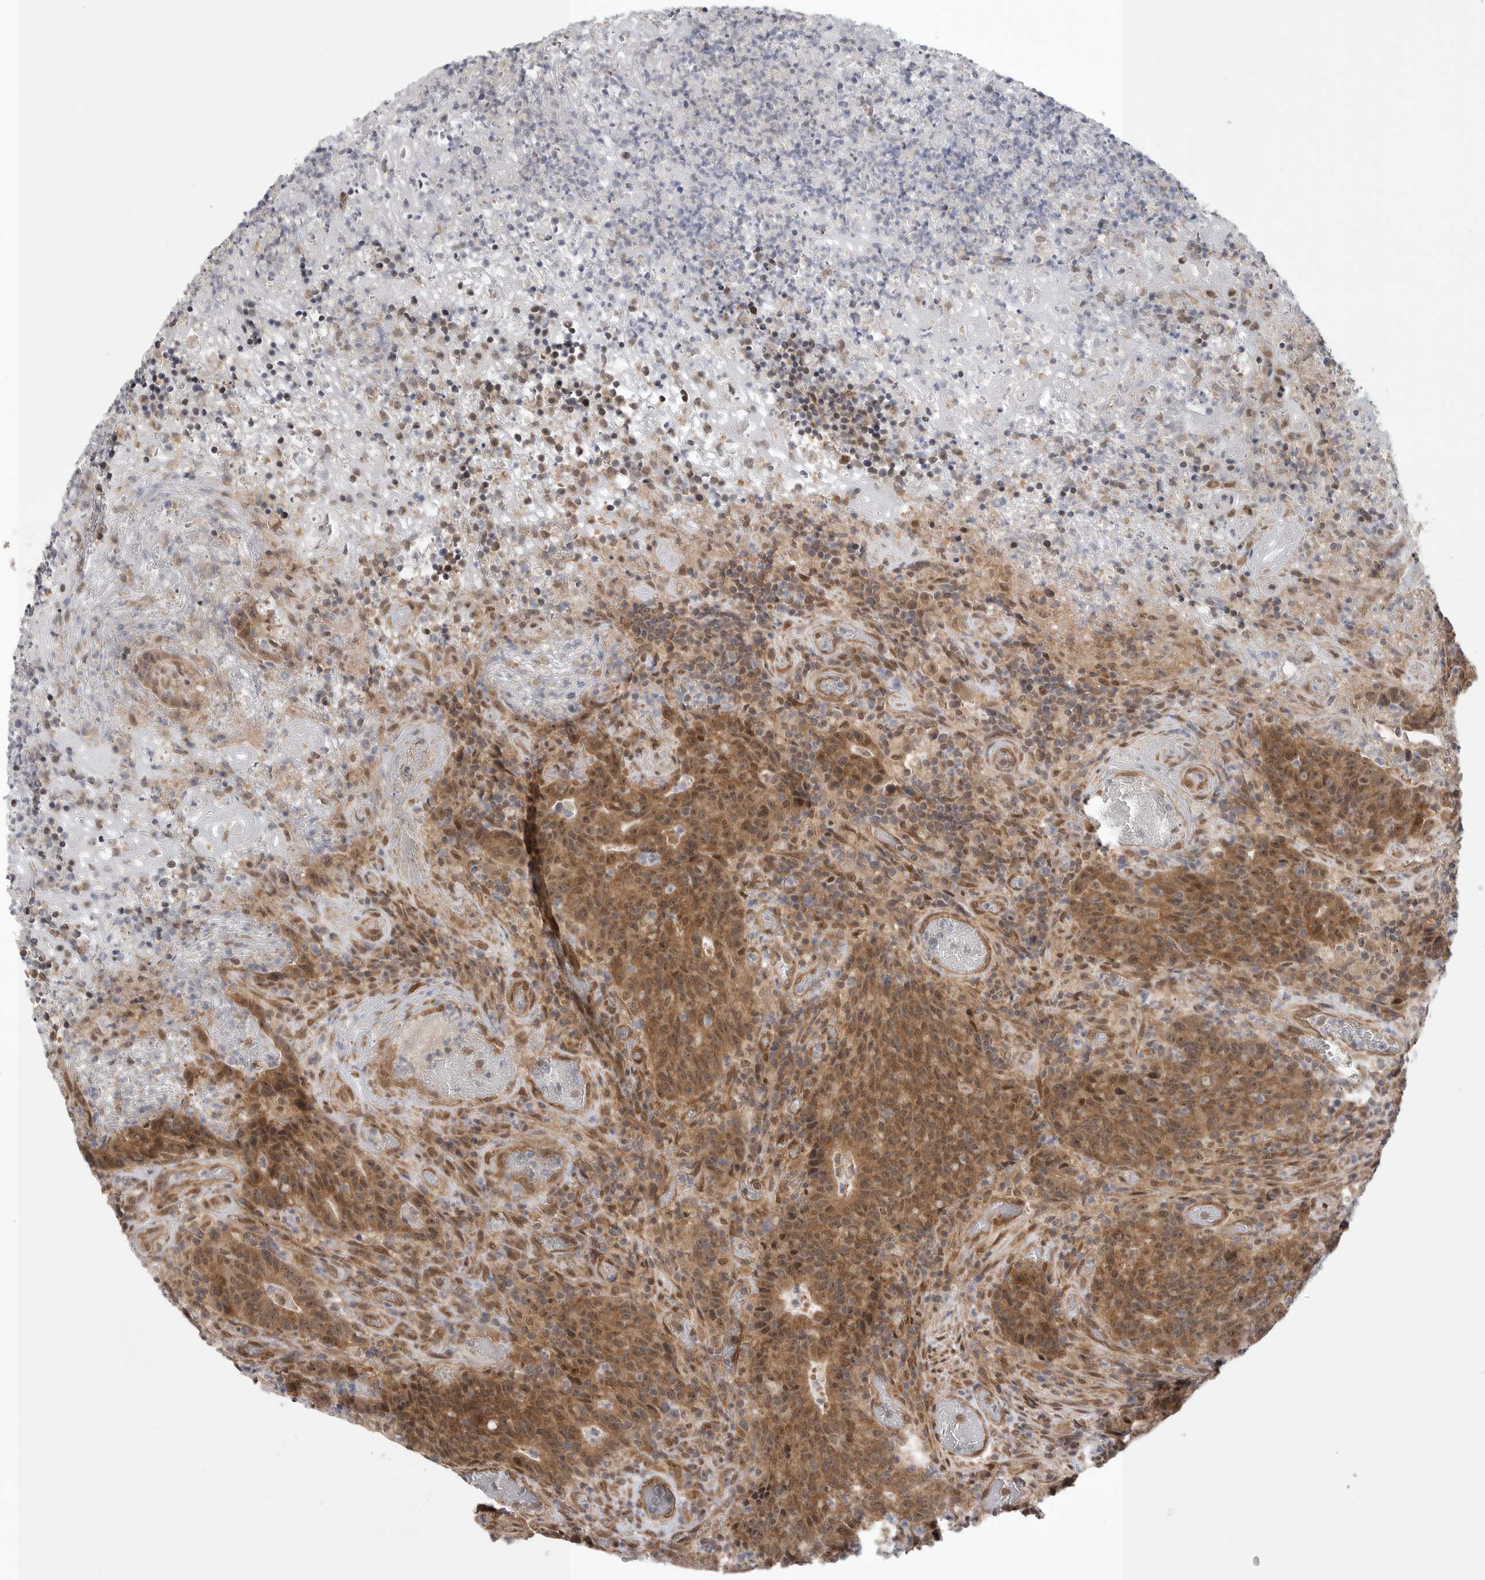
{"staining": {"intensity": "moderate", "quantity": ">75%", "location": "cytoplasmic/membranous,nuclear"}, "tissue": "colorectal cancer", "cell_type": "Tumor cells", "image_type": "cancer", "snomed": [{"axis": "morphology", "description": "Adenocarcinoma, NOS"}, {"axis": "topography", "description": "Colon"}], "caption": "High-magnification brightfield microscopy of colorectal adenocarcinoma stained with DAB (3,3'-diaminobenzidine) (brown) and counterstained with hematoxylin (blue). tumor cells exhibit moderate cytoplasmic/membranous and nuclear staining is identified in approximately>75% of cells.", "gene": "VPS50", "patient": {"sex": "female", "age": 75}}